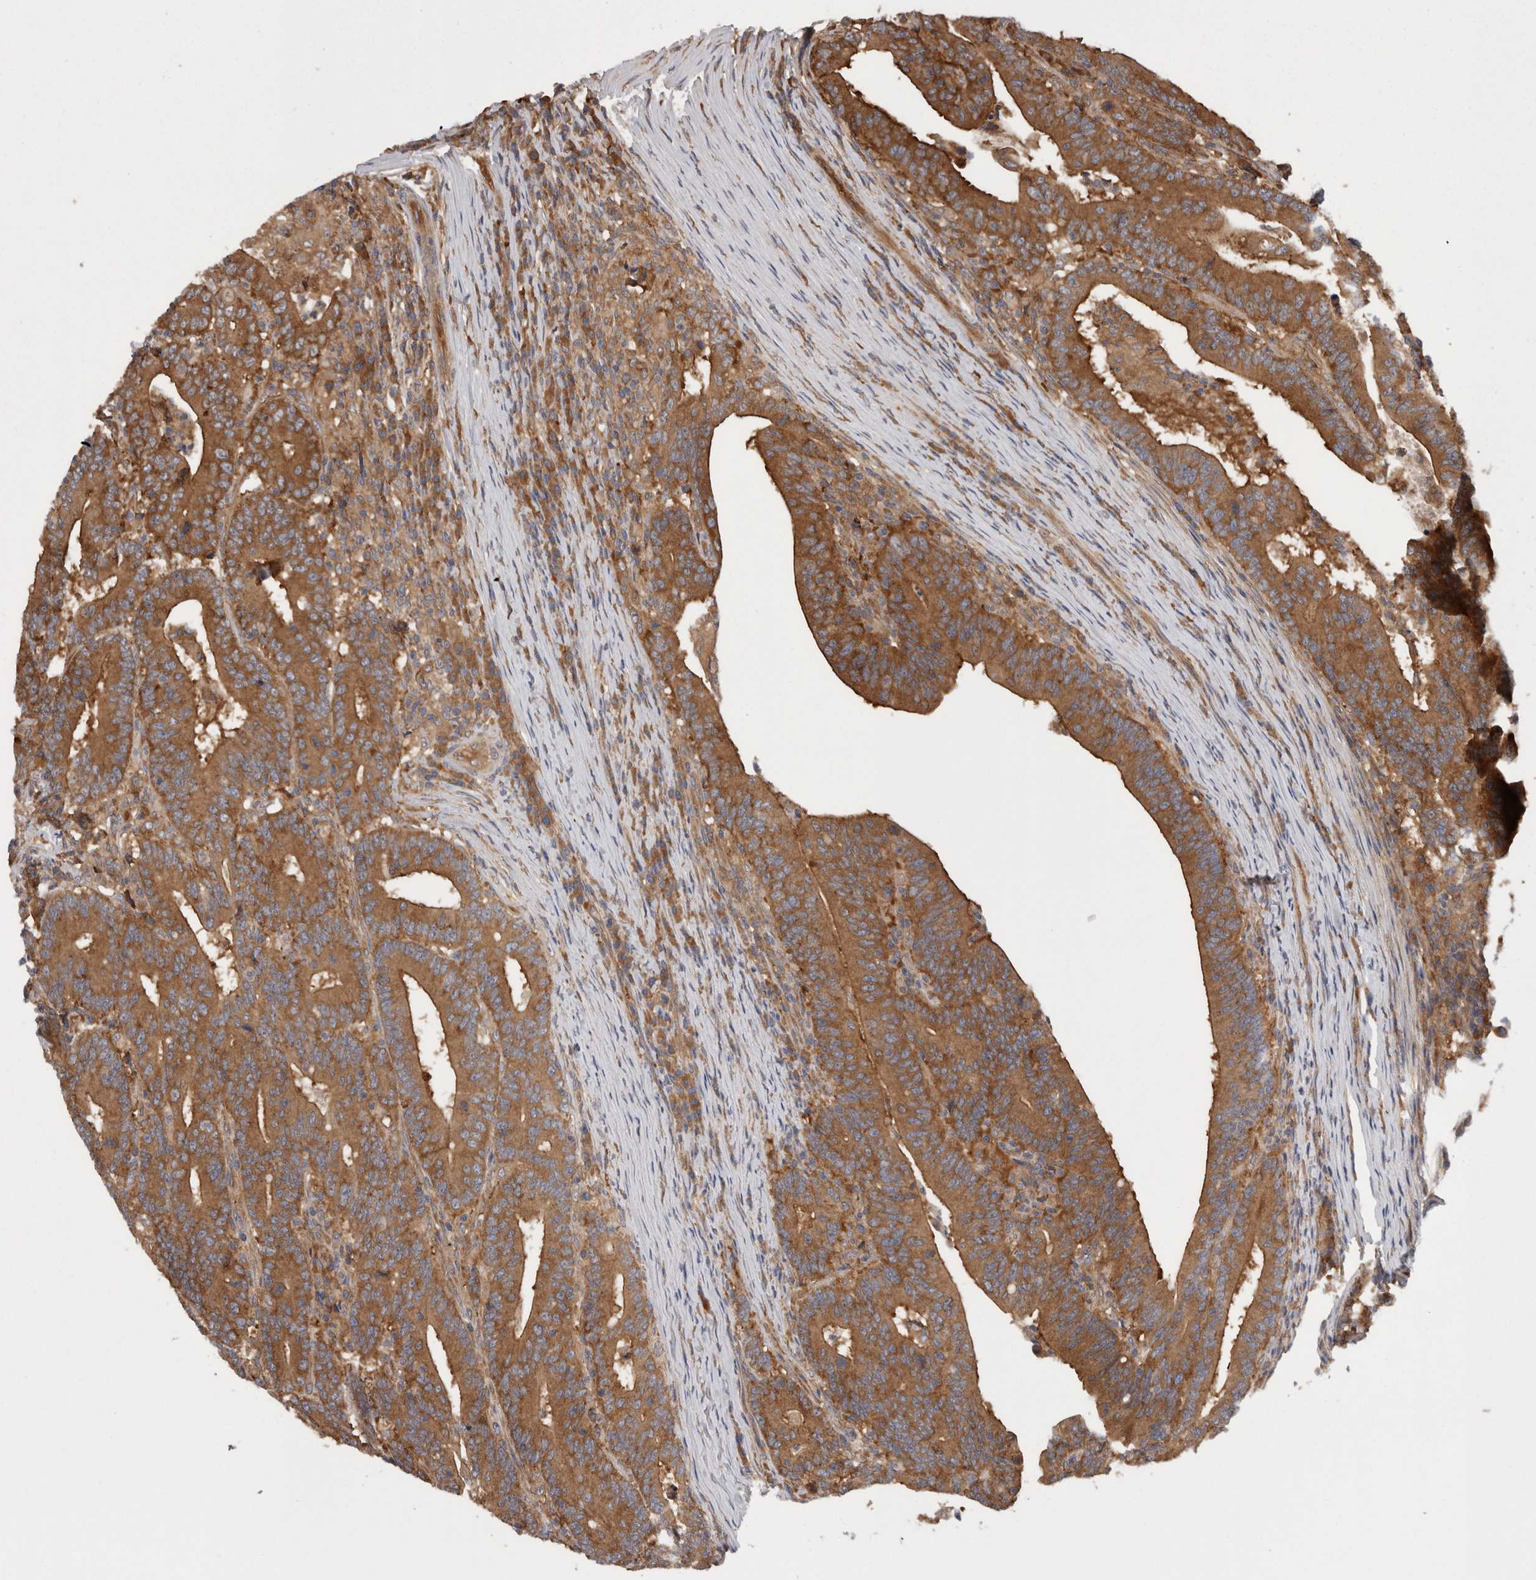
{"staining": {"intensity": "moderate", "quantity": ">75%", "location": "cytoplasmic/membranous"}, "tissue": "colorectal cancer", "cell_type": "Tumor cells", "image_type": "cancer", "snomed": [{"axis": "morphology", "description": "Adenocarcinoma, NOS"}, {"axis": "topography", "description": "Colon"}], "caption": "This photomicrograph demonstrates IHC staining of human adenocarcinoma (colorectal), with medium moderate cytoplasmic/membranous expression in approximately >75% of tumor cells.", "gene": "SMCR8", "patient": {"sex": "female", "age": 66}}